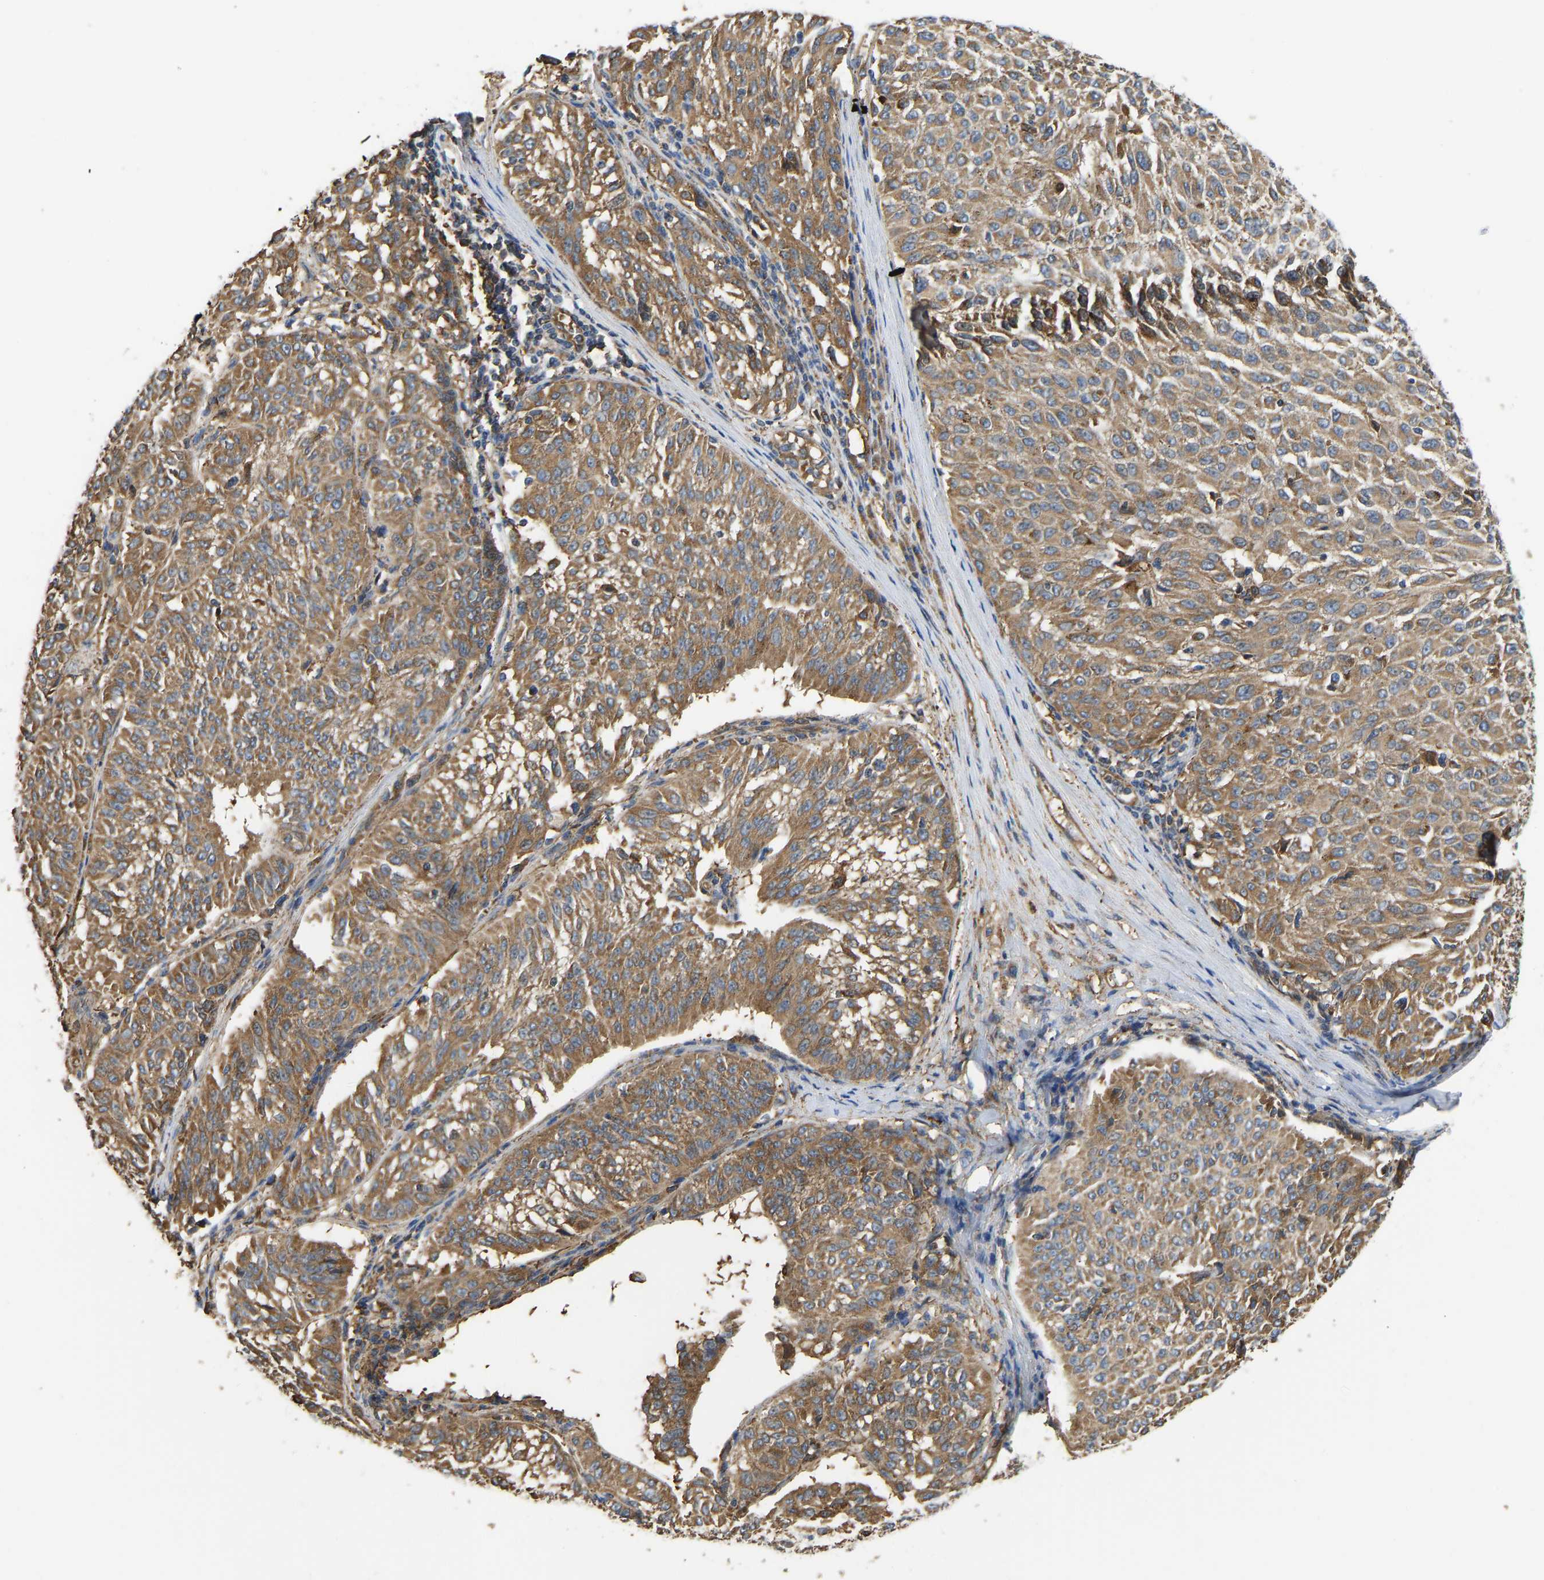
{"staining": {"intensity": "moderate", "quantity": ">75%", "location": "cytoplasmic/membranous"}, "tissue": "melanoma", "cell_type": "Tumor cells", "image_type": "cancer", "snomed": [{"axis": "morphology", "description": "Malignant melanoma, NOS"}, {"axis": "topography", "description": "Skin"}], "caption": "Approximately >75% of tumor cells in malignant melanoma demonstrate moderate cytoplasmic/membranous protein positivity as visualized by brown immunohistochemical staining.", "gene": "FLNB", "patient": {"sex": "female", "age": 72}}